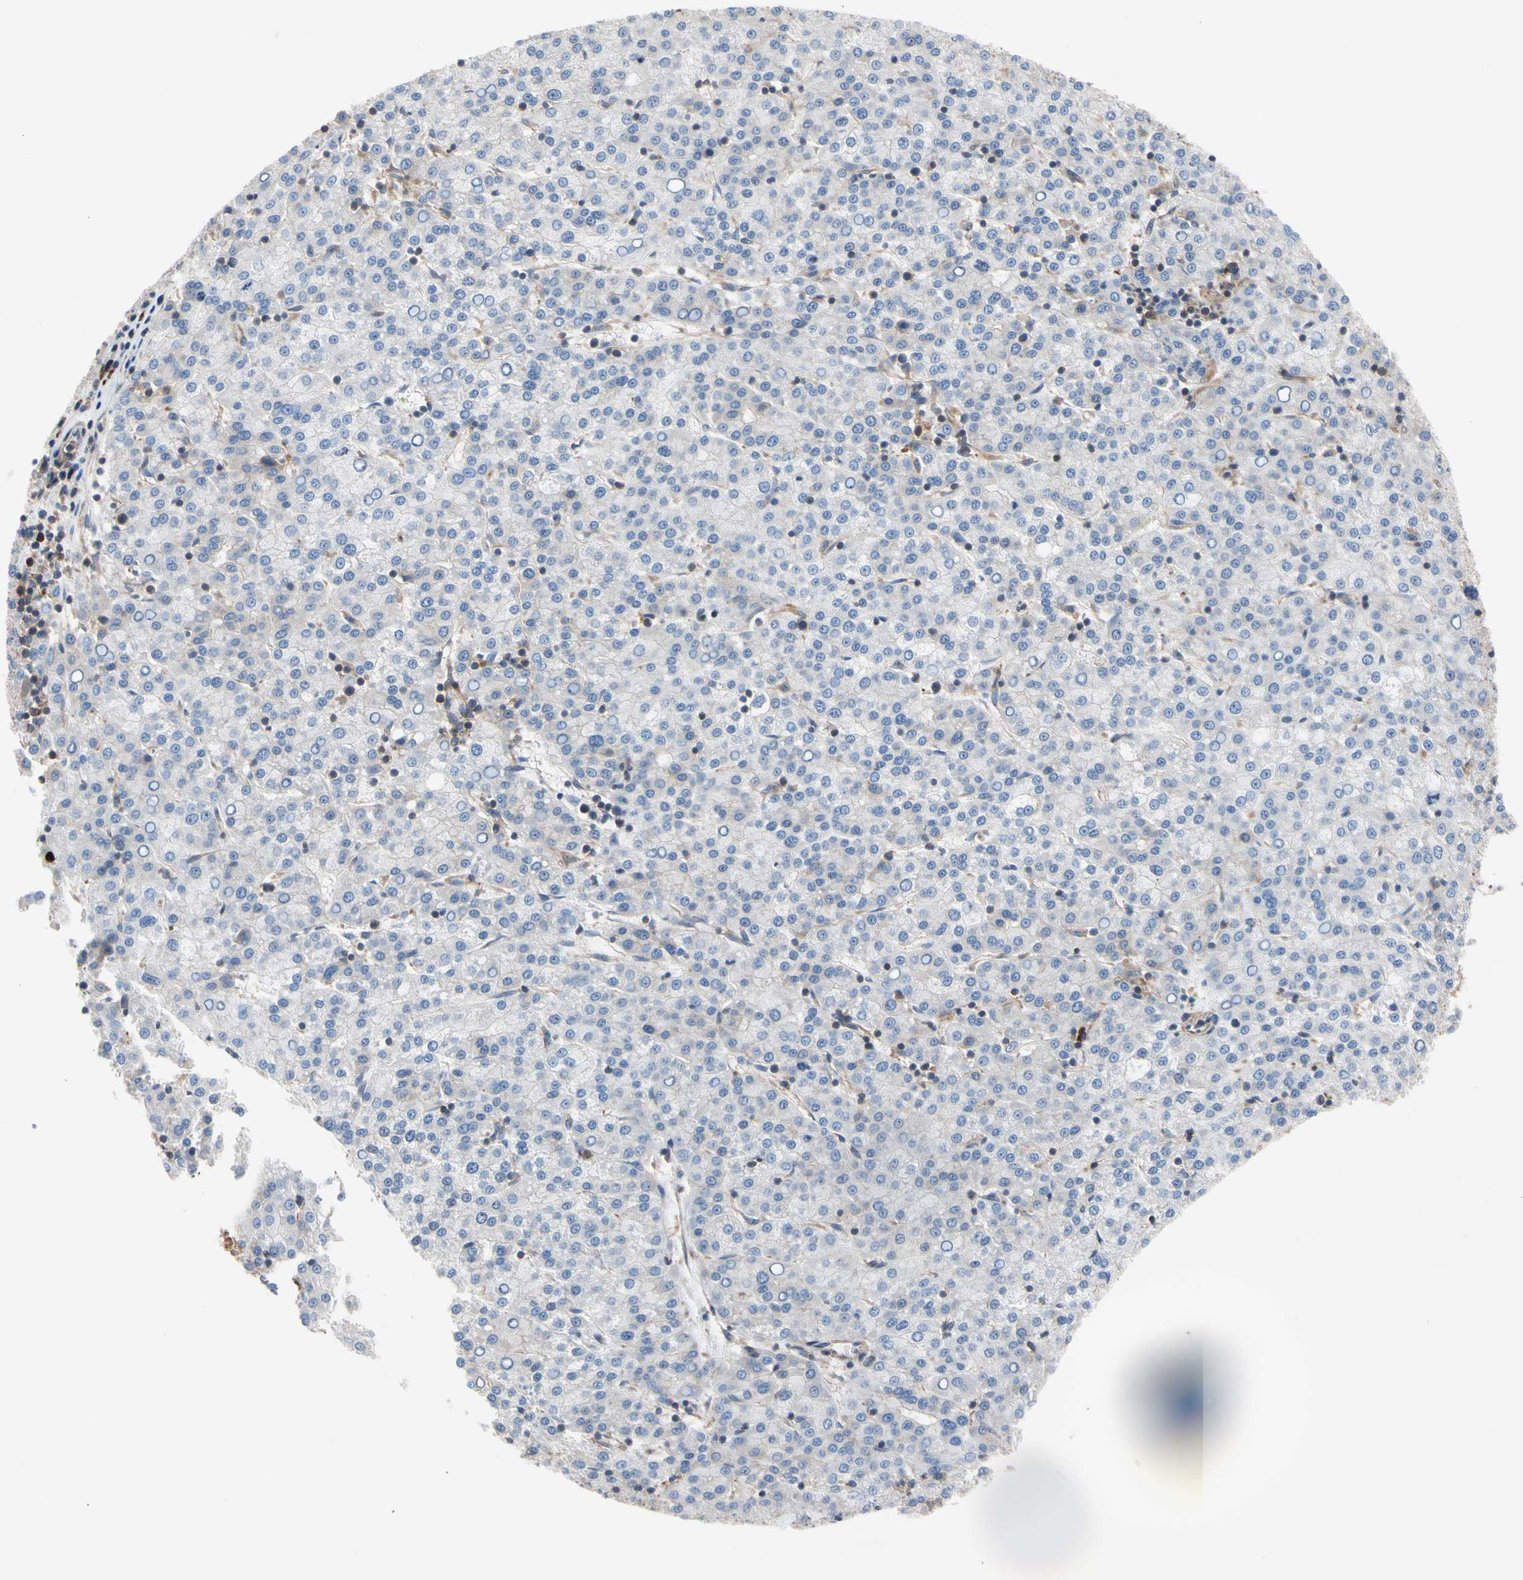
{"staining": {"intensity": "negative", "quantity": "none", "location": "none"}, "tissue": "liver cancer", "cell_type": "Tumor cells", "image_type": "cancer", "snomed": [{"axis": "morphology", "description": "Carcinoma, Hepatocellular, NOS"}, {"axis": "topography", "description": "Liver"}], "caption": "Immunohistochemistry (IHC) photomicrograph of neoplastic tissue: liver cancer stained with DAB demonstrates no significant protein positivity in tumor cells.", "gene": "ROCK1", "patient": {"sex": "female", "age": 58}}